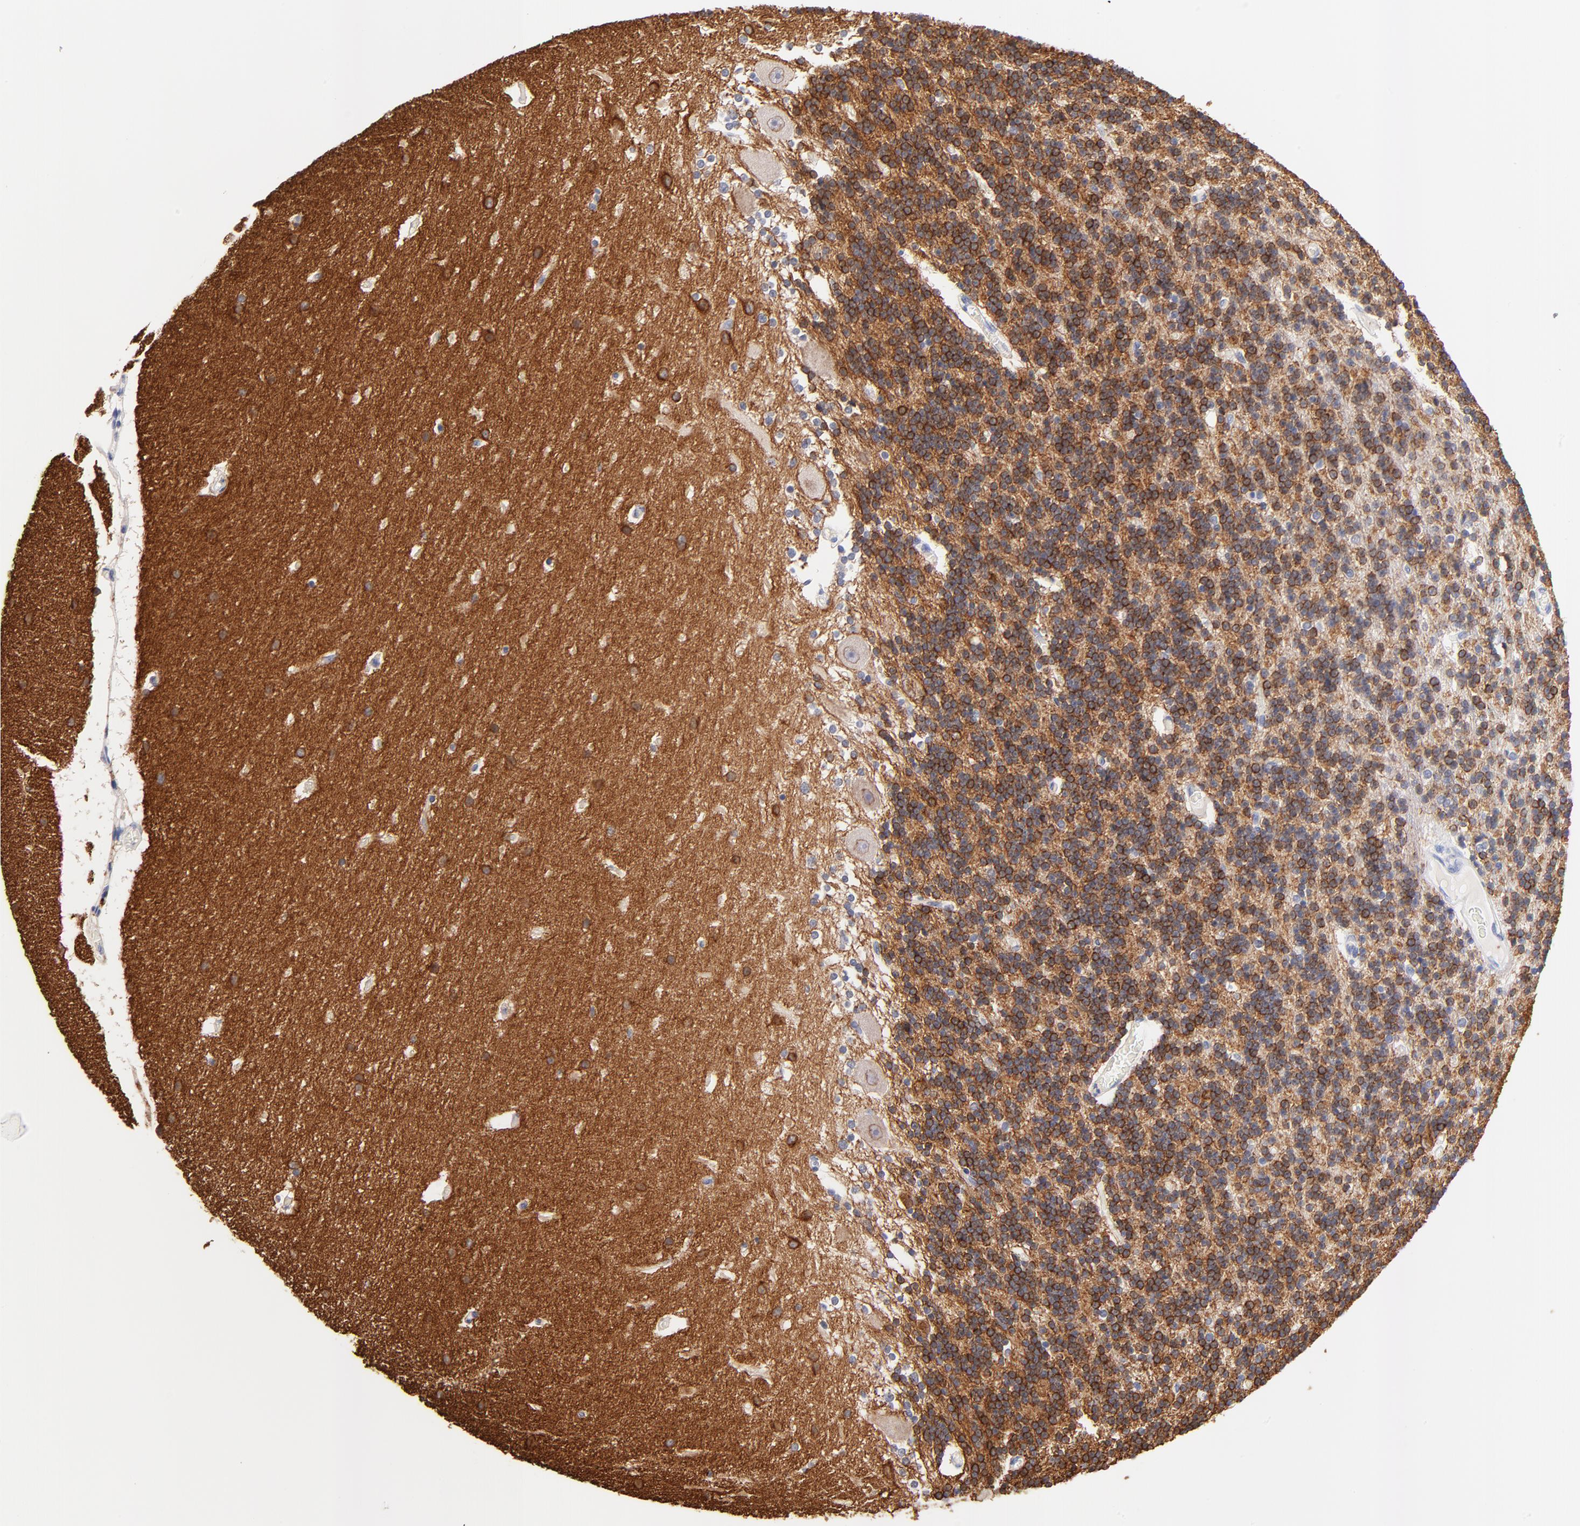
{"staining": {"intensity": "strong", "quantity": ">75%", "location": "cytoplasmic/membranous,nuclear"}, "tissue": "cerebellum", "cell_type": "Cells in granular layer", "image_type": "normal", "snomed": [{"axis": "morphology", "description": "Normal tissue, NOS"}, {"axis": "topography", "description": "Cerebellum"}], "caption": "Cerebellum stained with IHC reveals strong cytoplasmic/membranous,nuclear expression in approximately >75% of cells in granular layer.", "gene": "FAM117B", "patient": {"sex": "female", "age": 54}}